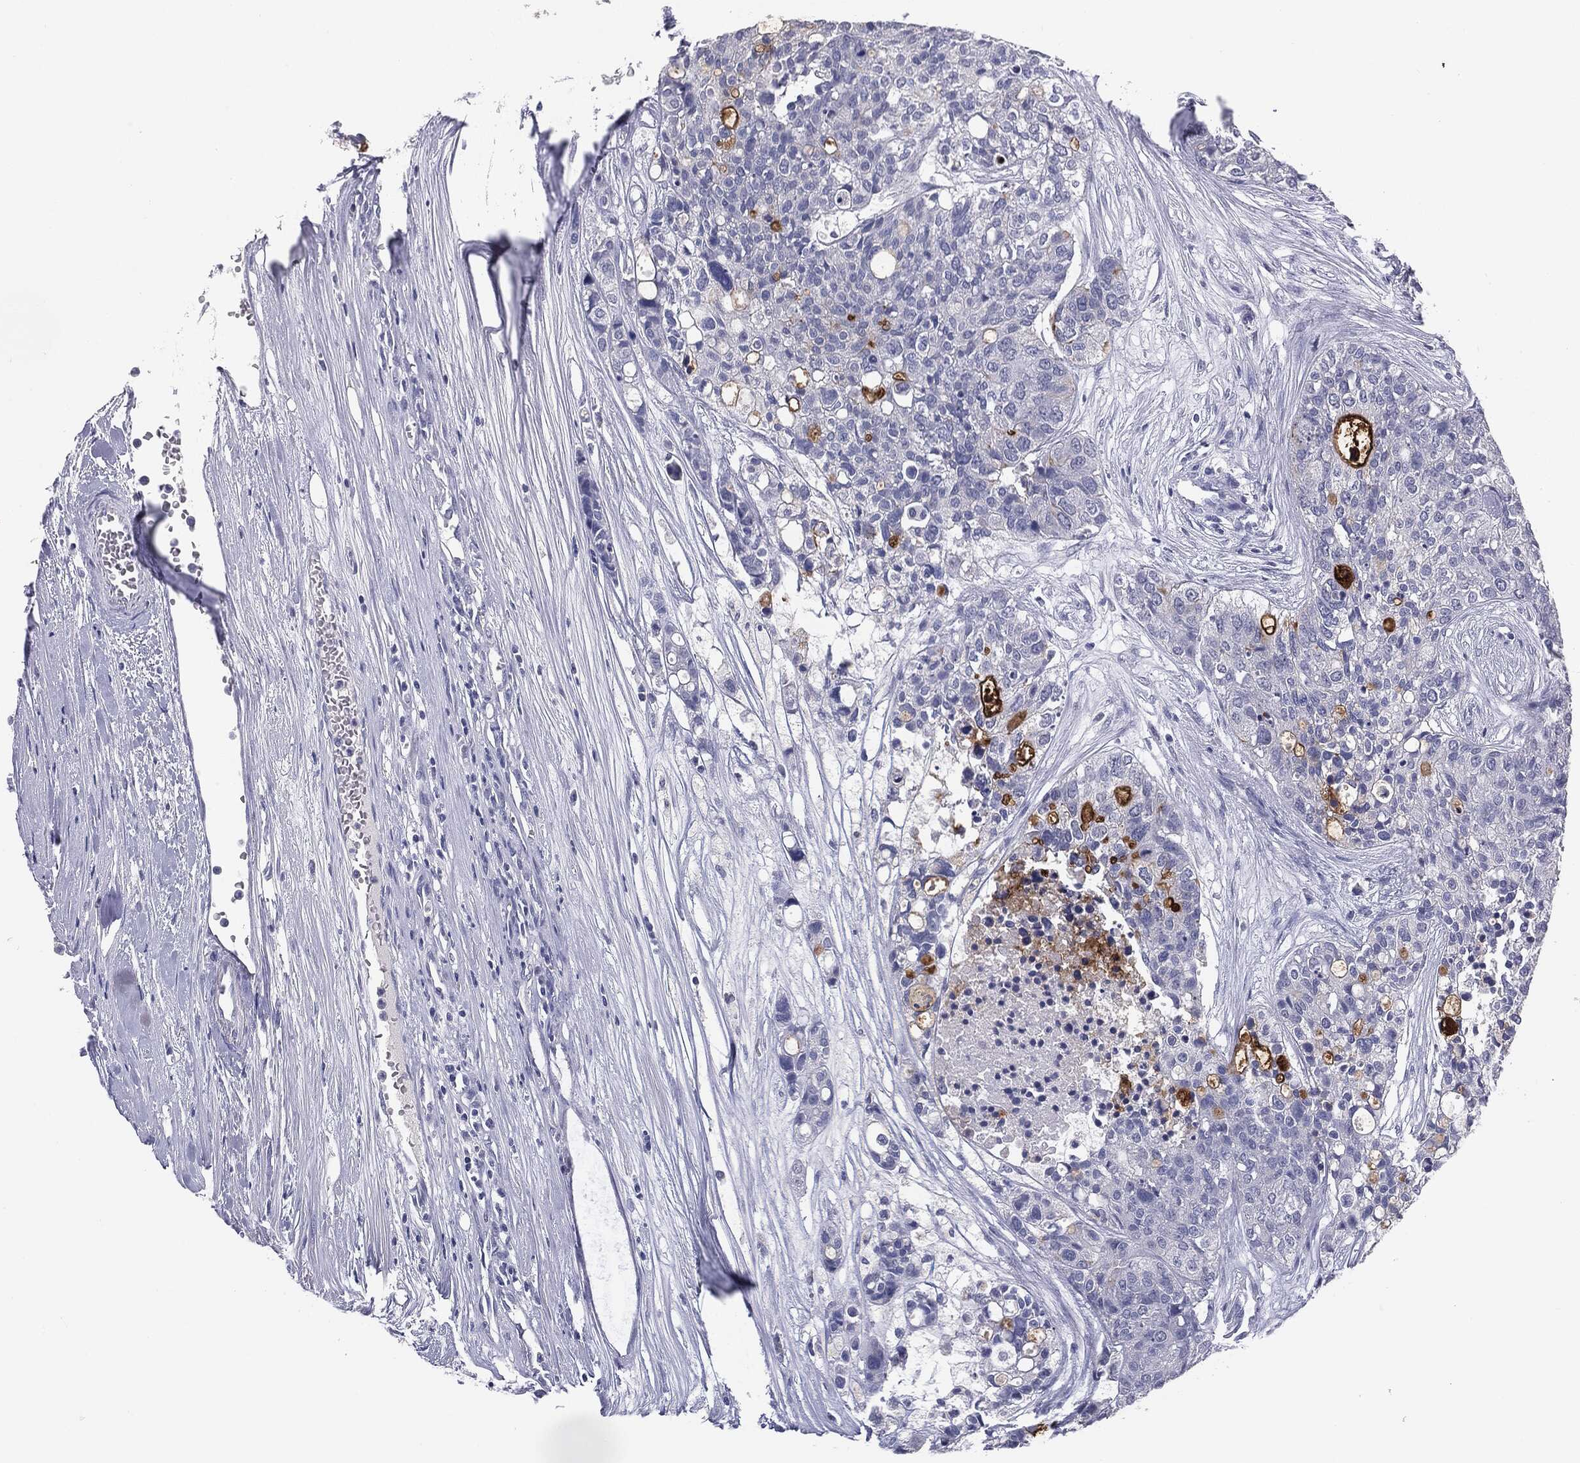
{"staining": {"intensity": "negative", "quantity": "none", "location": "none"}, "tissue": "carcinoid", "cell_type": "Tumor cells", "image_type": "cancer", "snomed": [{"axis": "morphology", "description": "Carcinoid, malignant, NOS"}, {"axis": "topography", "description": "Colon"}], "caption": "This is a micrograph of IHC staining of carcinoid, which shows no positivity in tumor cells.", "gene": "MUC1", "patient": {"sex": "male", "age": 81}}